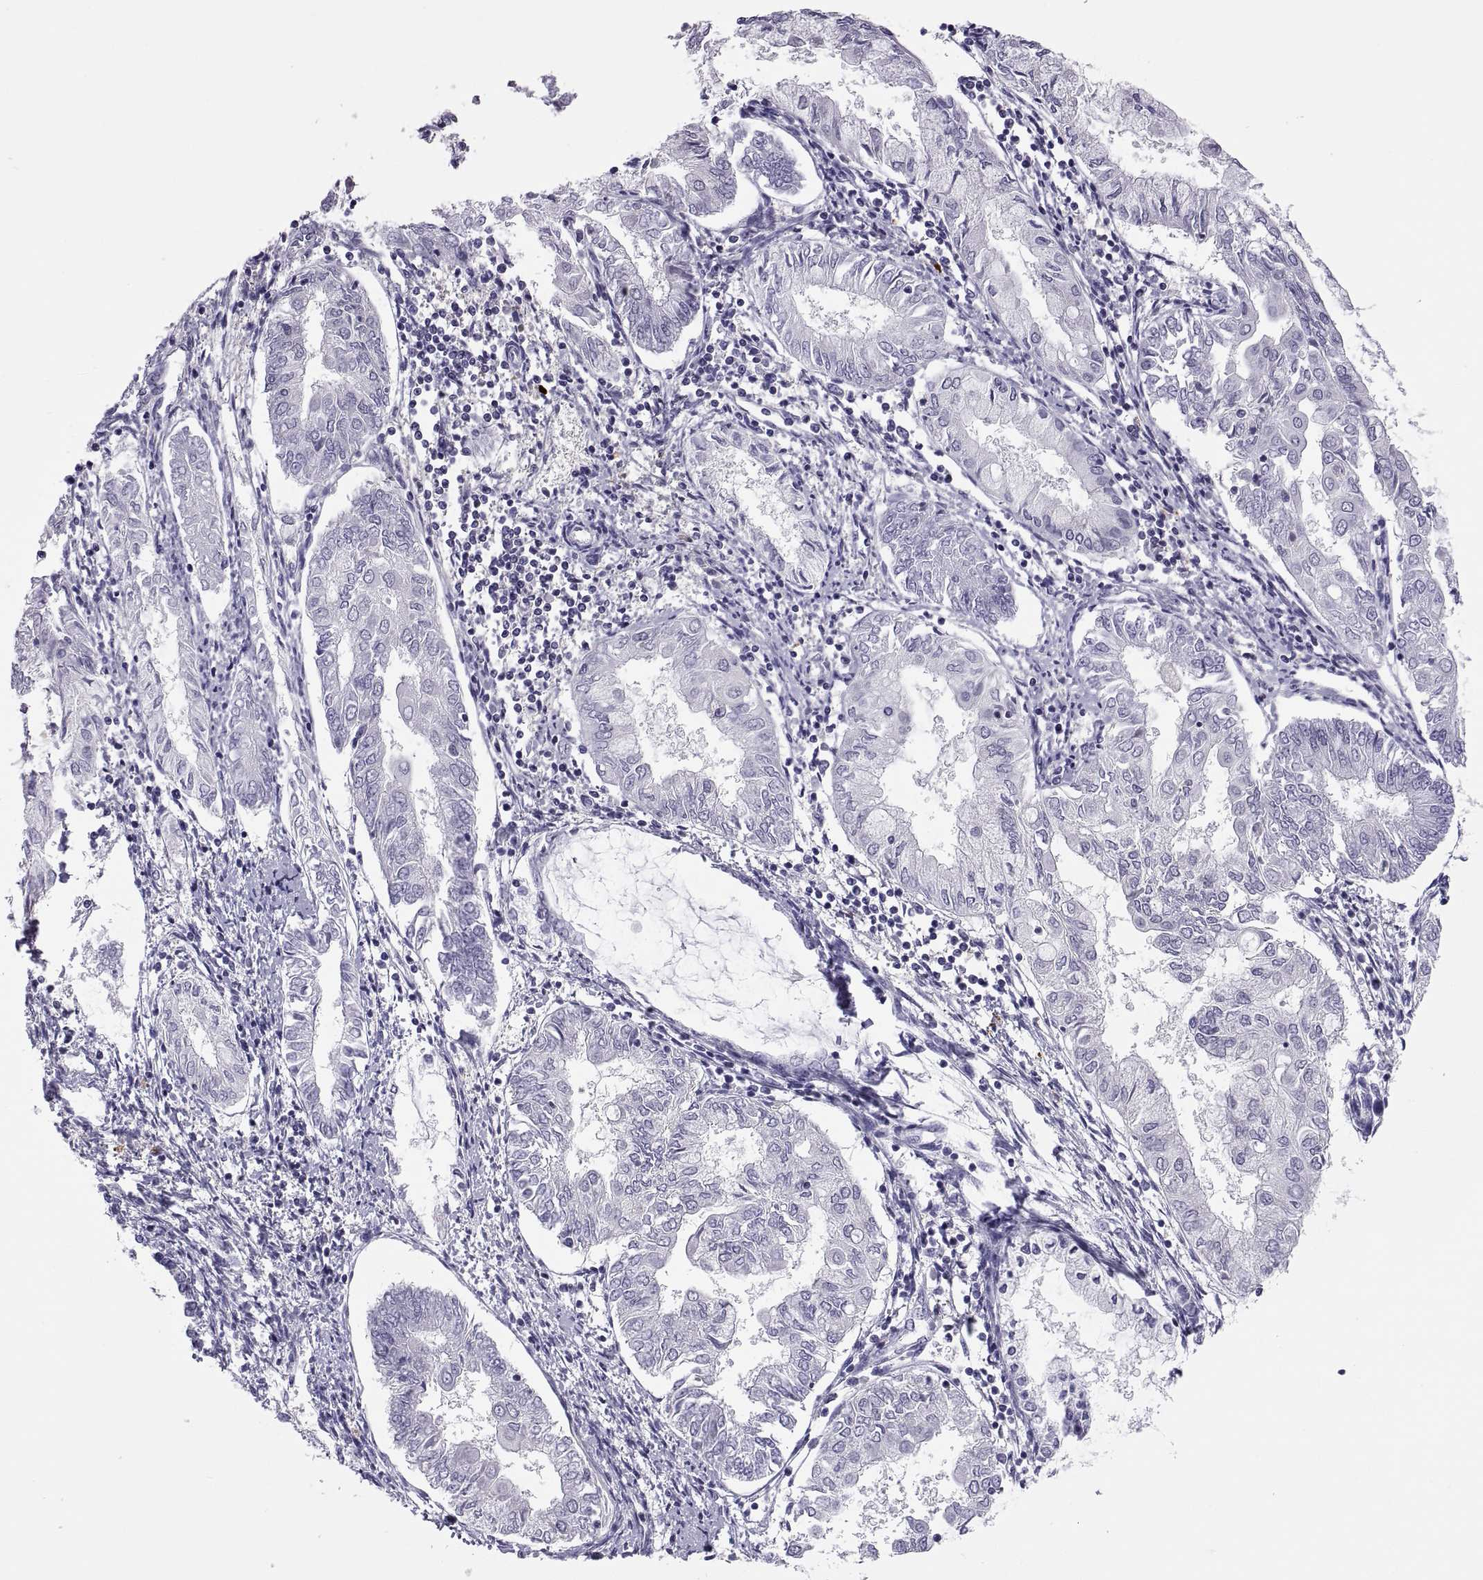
{"staining": {"intensity": "negative", "quantity": "none", "location": "none"}, "tissue": "endometrial cancer", "cell_type": "Tumor cells", "image_type": "cancer", "snomed": [{"axis": "morphology", "description": "Adenocarcinoma, NOS"}, {"axis": "topography", "description": "Endometrium"}], "caption": "High power microscopy image of an immunohistochemistry image of endometrial adenocarcinoma, revealing no significant expression in tumor cells. Nuclei are stained in blue.", "gene": "RGS19", "patient": {"sex": "female", "age": 68}}